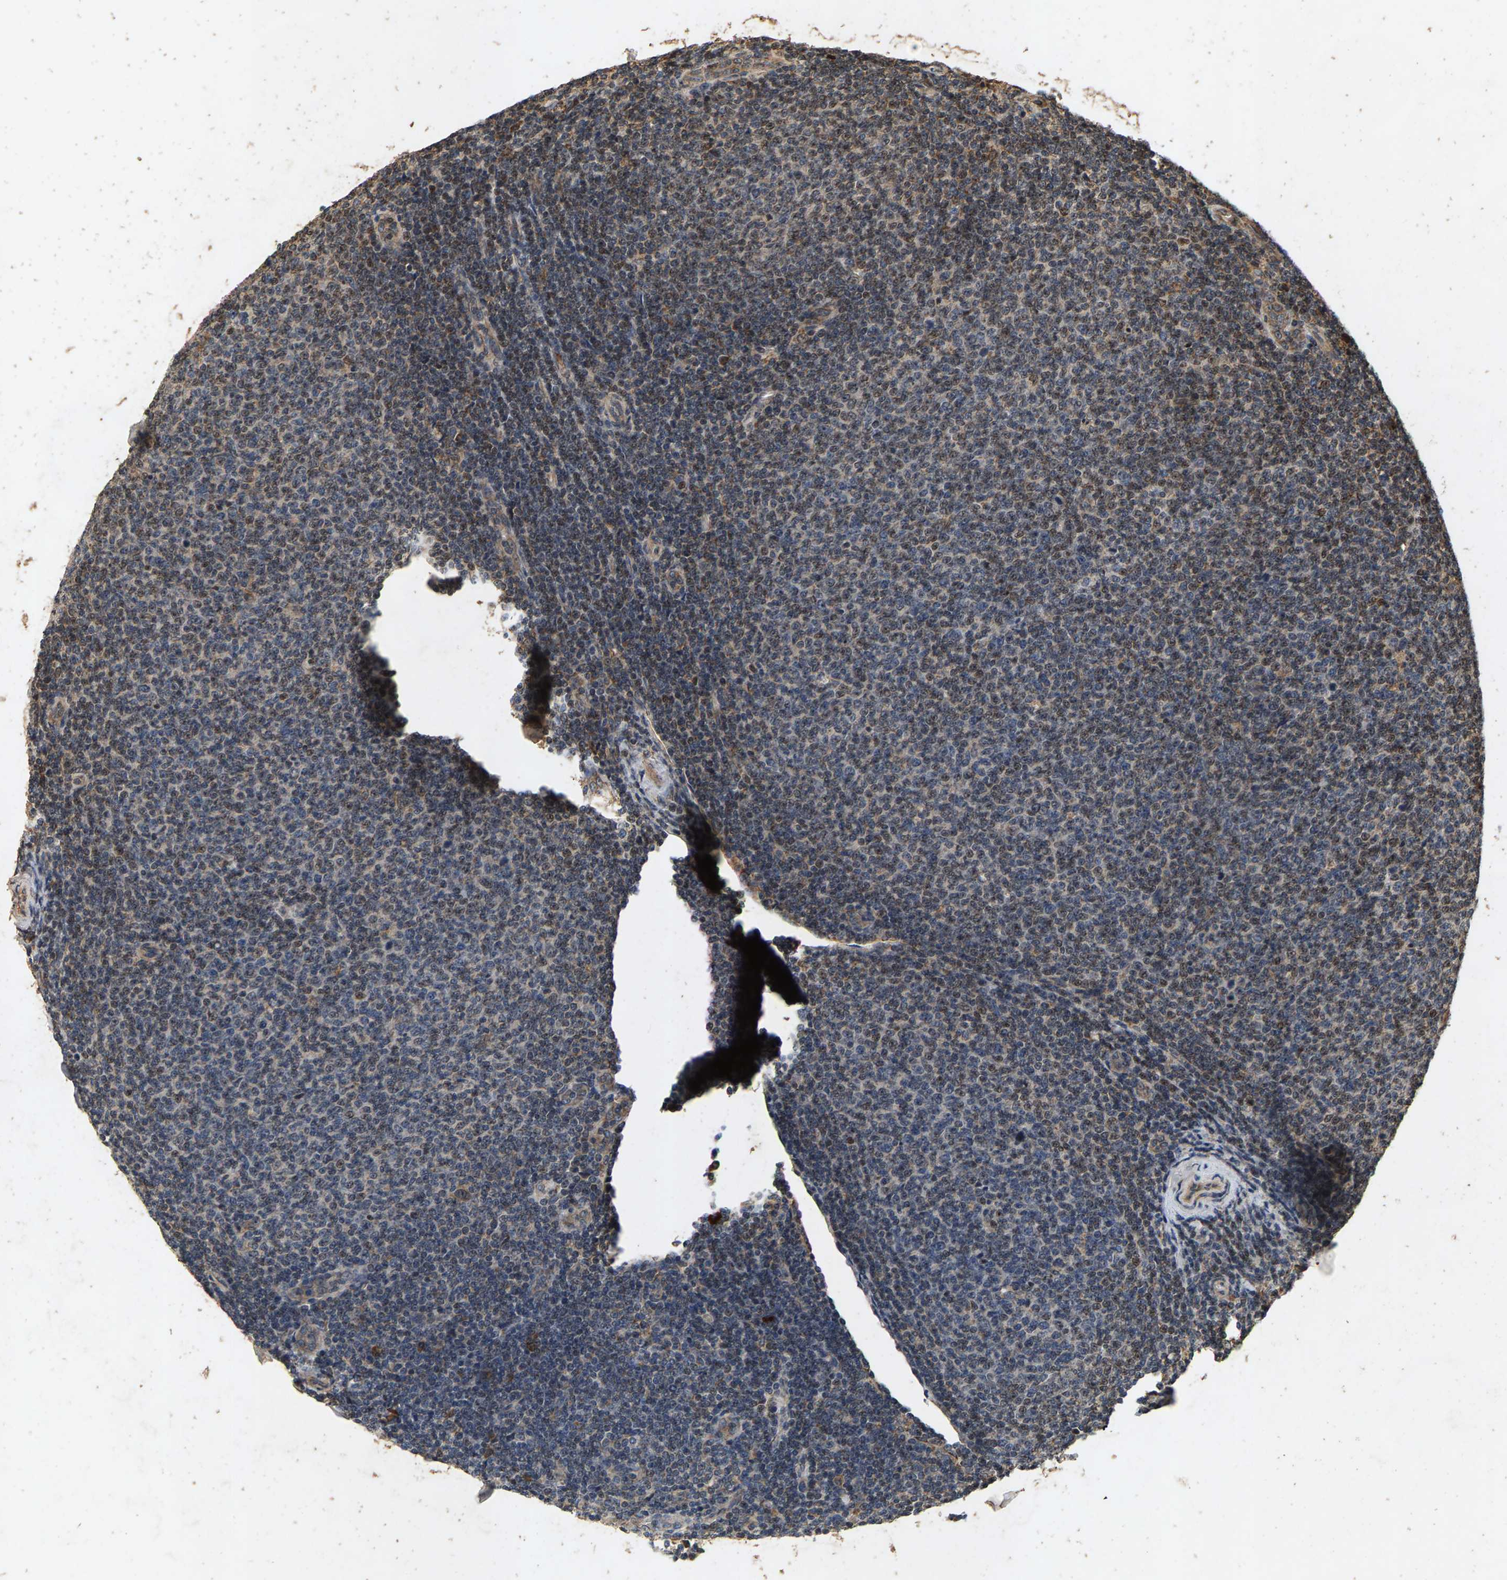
{"staining": {"intensity": "moderate", "quantity": "<25%", "location": "nuclear"}, "tissue": "lymphoma", "cell_type": "Tumor cells", "image_type": "cancer", "snomed": [{"axis": "morphology", "description": "Malignant lymphoma, non-Hodgkin's type, Low grade"}, {"axis": "topography", "description": "Lymph node"}], "caption": "The immunohistochemical stain labels moderate nuclear positivity in tumor cells of lymphoma tissue.", "gene": "CIDEC", "patient": {"sex": "male", "age": 66}}